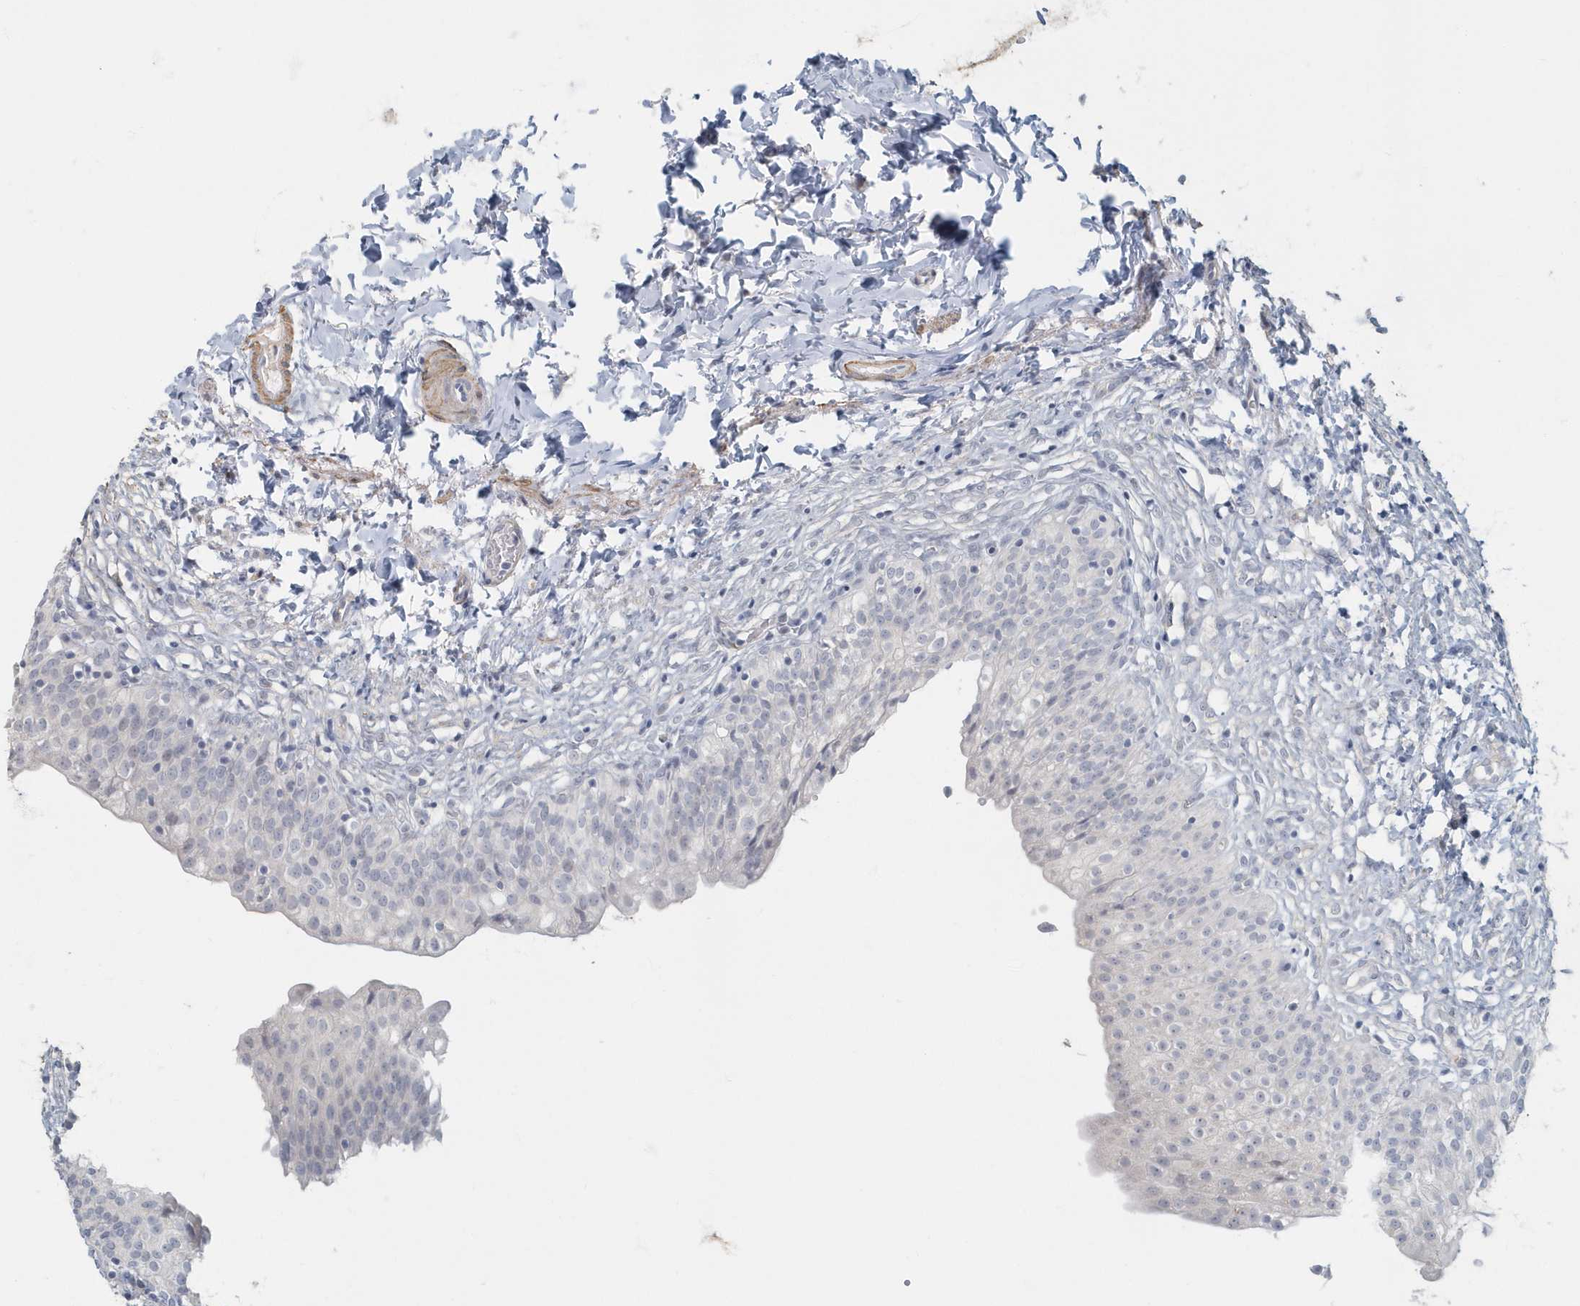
{"staining": {"intensity": "negative", "quantity": "none", "location": "none"}, "tissue": "urinary bladder", "cell_type": "Urothelial cells", "image_type": "normal", "snomed": [{"axis": "morphology", "description": "Normal tissue, NOS"}, {"axis": "topography", "description": "Urinary bladder"}], "caption": "Immunohistochemistry of normal human urinary bladder exhibits no staining in urothelial cells. Brightfield microscopy of IHC stained with DAB (3,3'-diaminobenzidine) (brown) and hematoxylin (blue), captured at high magnification.", "gene": "MYOT", "patient": {"sex": "male", "age": 55}}